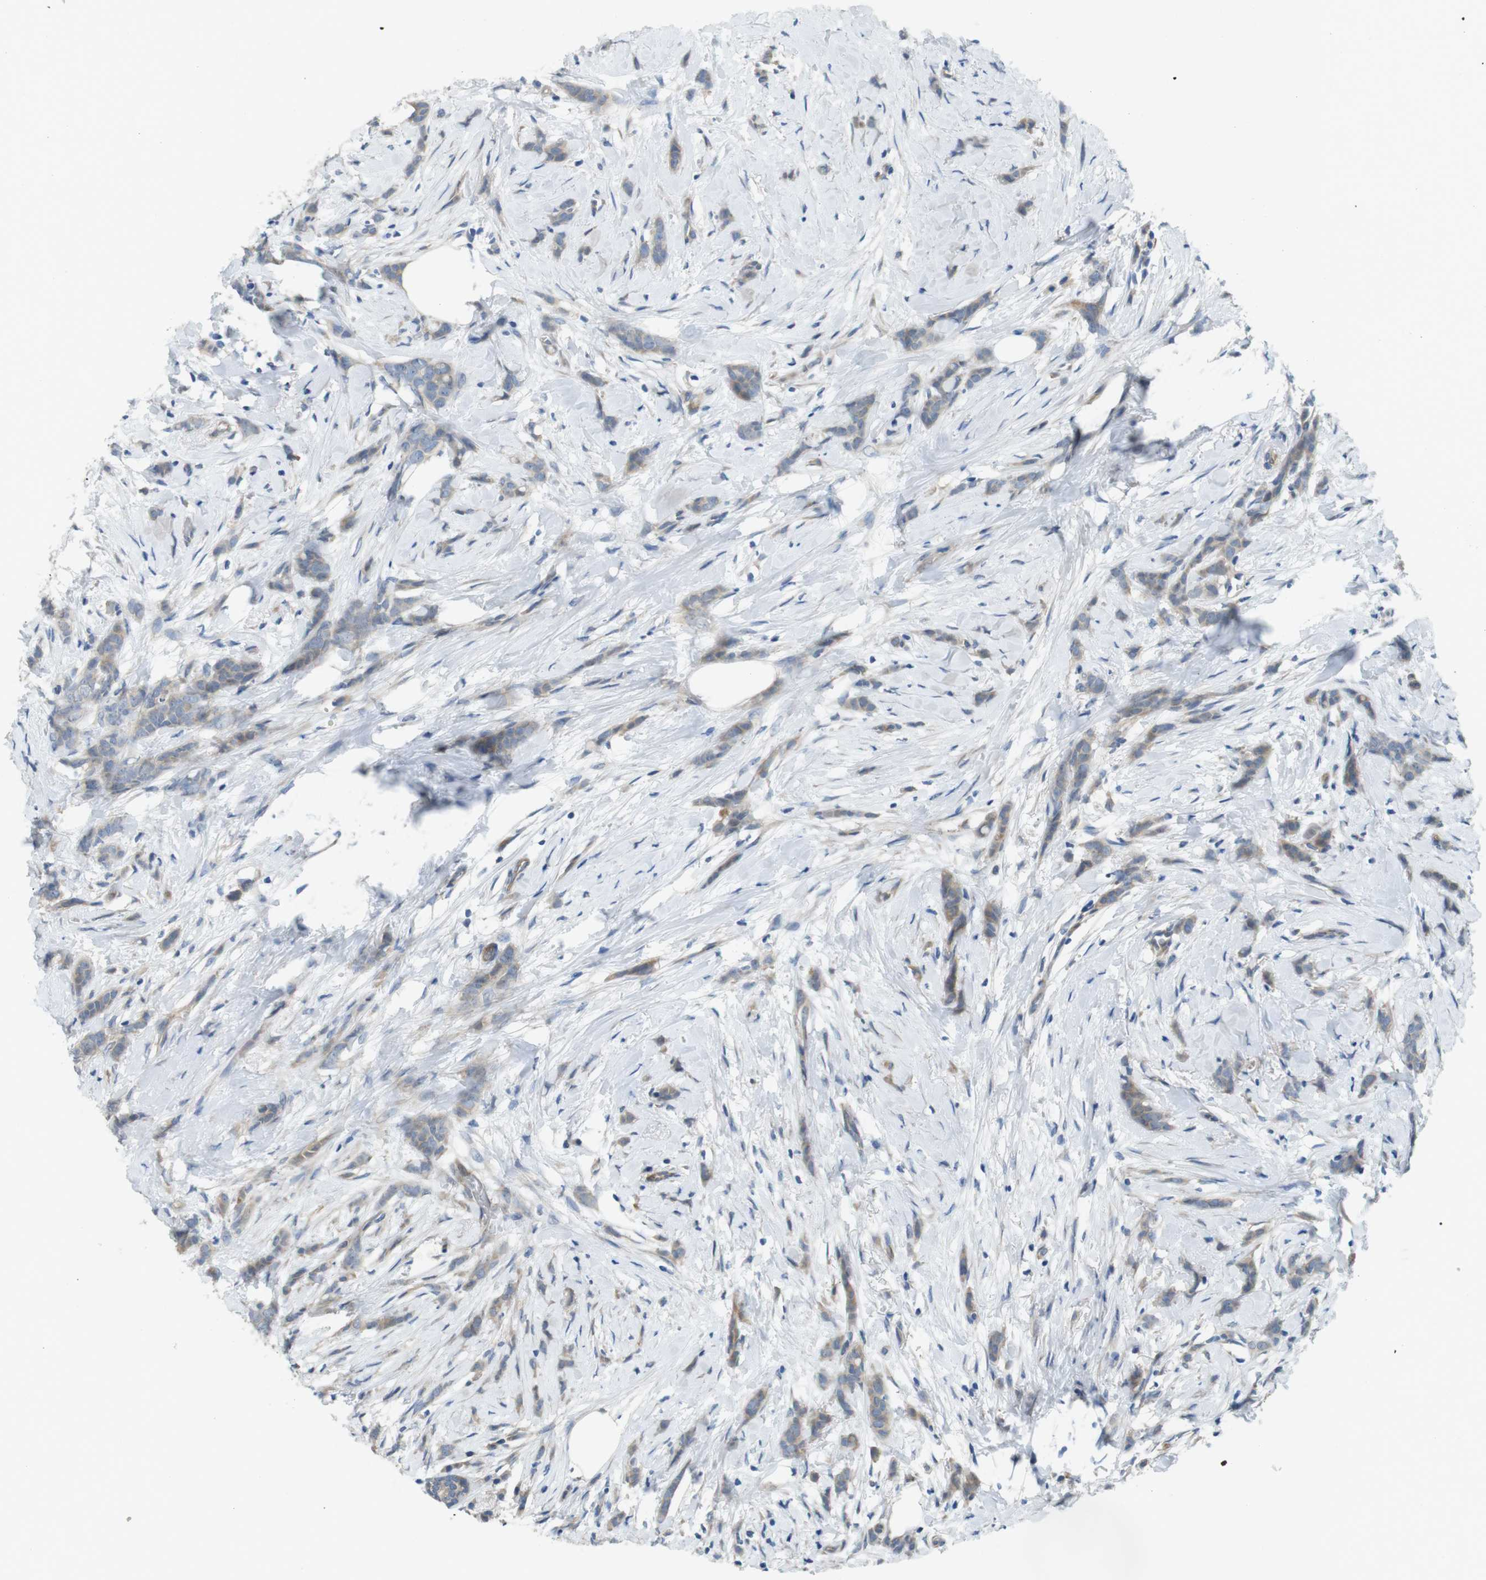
{"staining": {"intensity": "weak", "quantity": ">75%", "location": "cytoplasmic/membranous"}, "tissue": "breast cancer", "cell_type": "Tumor cells", "image_type": "cancer", "snomed": [{"axis": "morphology", "description": "Lobular carcinoma, in situ"}, {"axis": "morphology", "description": "Lobular carcinoma"}, {"axis": "topography", "description": "Breast"}], "caption": "A low amount of weak cytoplasmic/membranous expression is identified in approximately >75% of tumor cells in breast cancer (lobular carcinoma) tissue.", "gene": "ABHD15", "patient": {"sex": "female", "age": 41}}